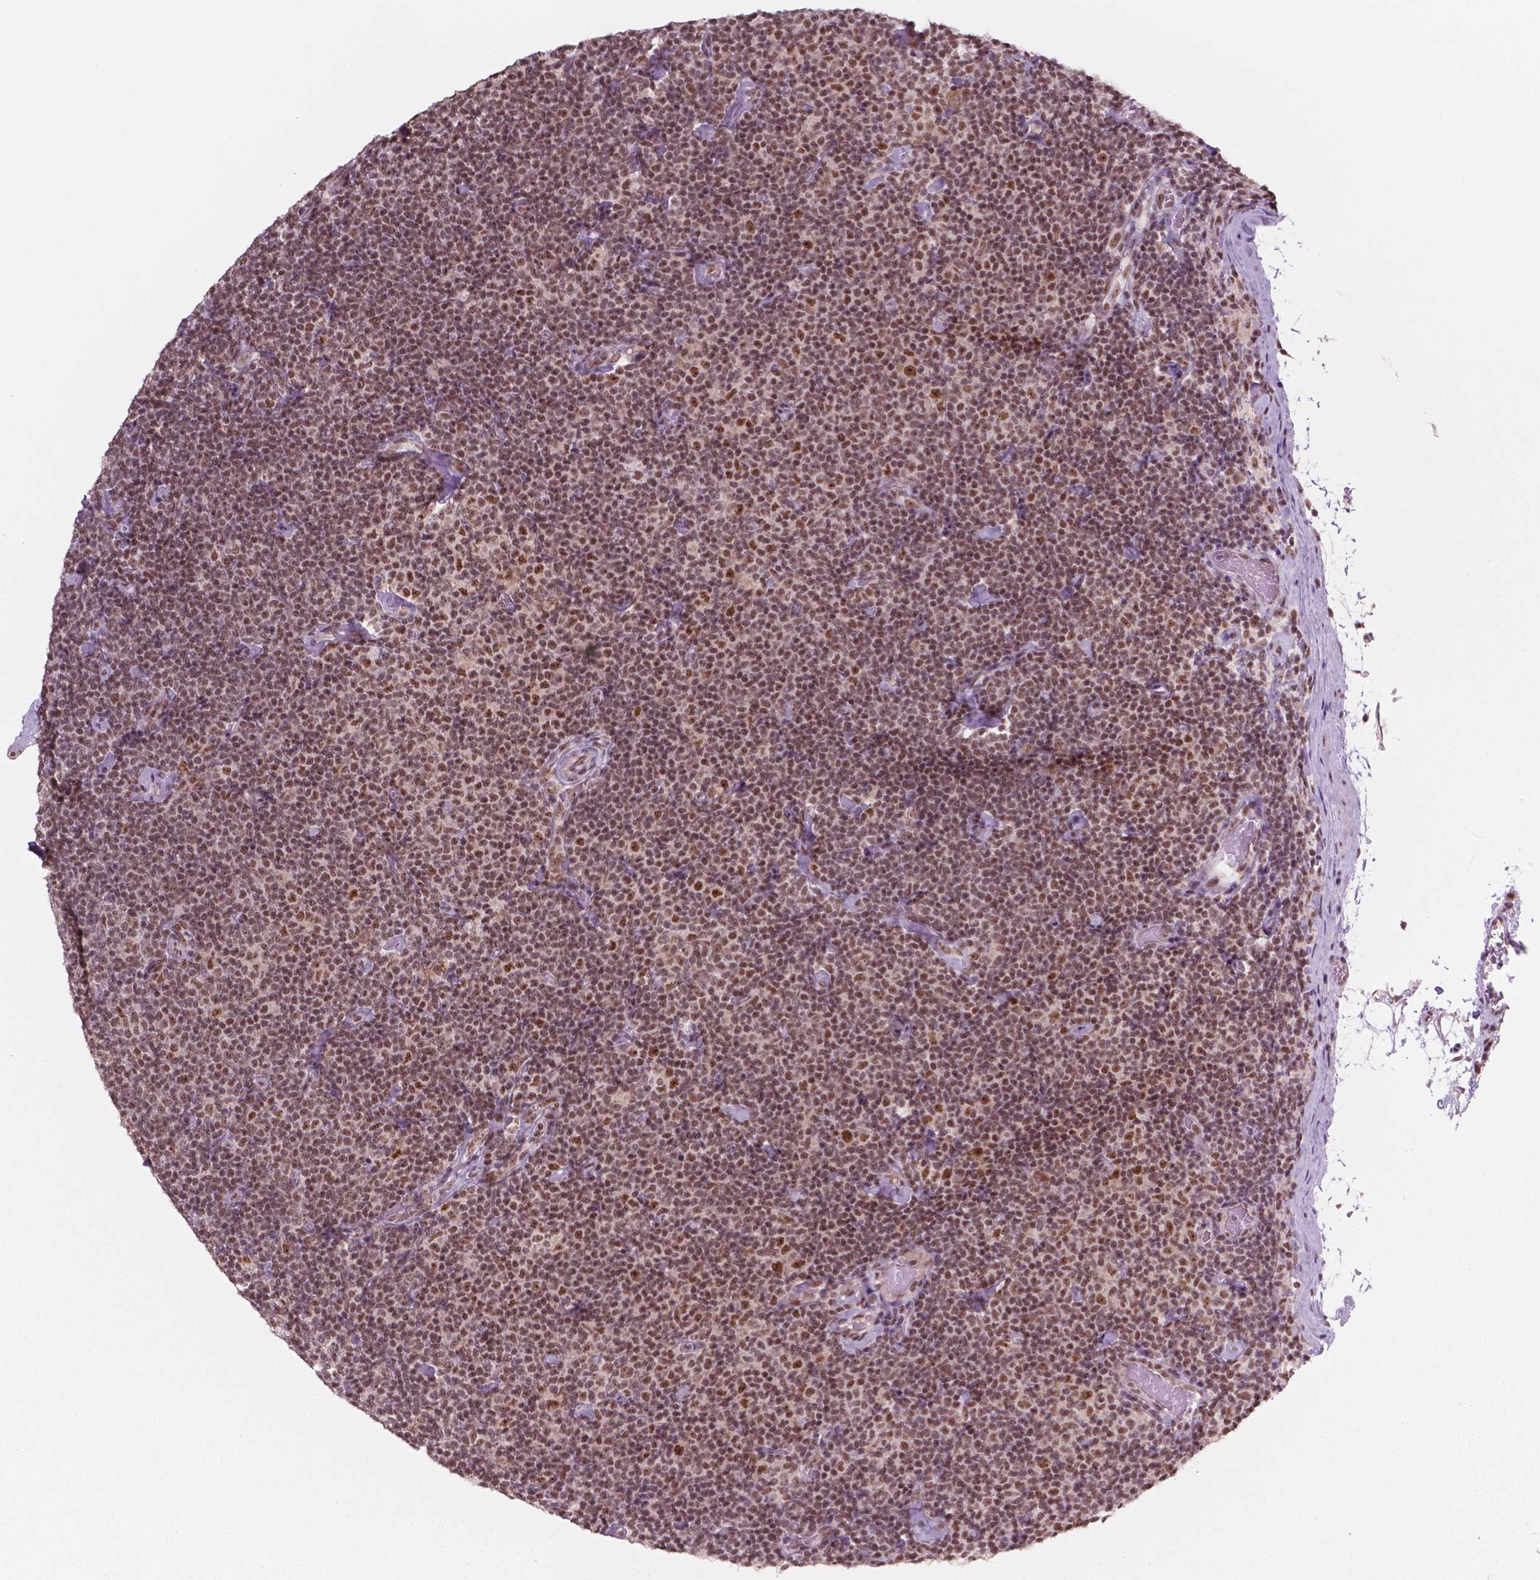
{"staining": {"intensity": "moderate", "quantity": ">75%", "location": "nuclear"}, "tissue": "lymphoma", "cell_type": "Tumor cells", "image_type": "cancer", "snomed": [{"axis": "morphology", "description": "Malignant lymphoma, non-Hodgkin's type, Low grade"}, {"axis": "topography", "description": "Lymph node"}], "caption": "Tumor cells show moderate nuclear staining in about >75% of cells in low-grade malignant lymphoma, non-Hodgkin's type.", "gene": "POLR2E", "patient": {"sex": "male", "age": 81}}